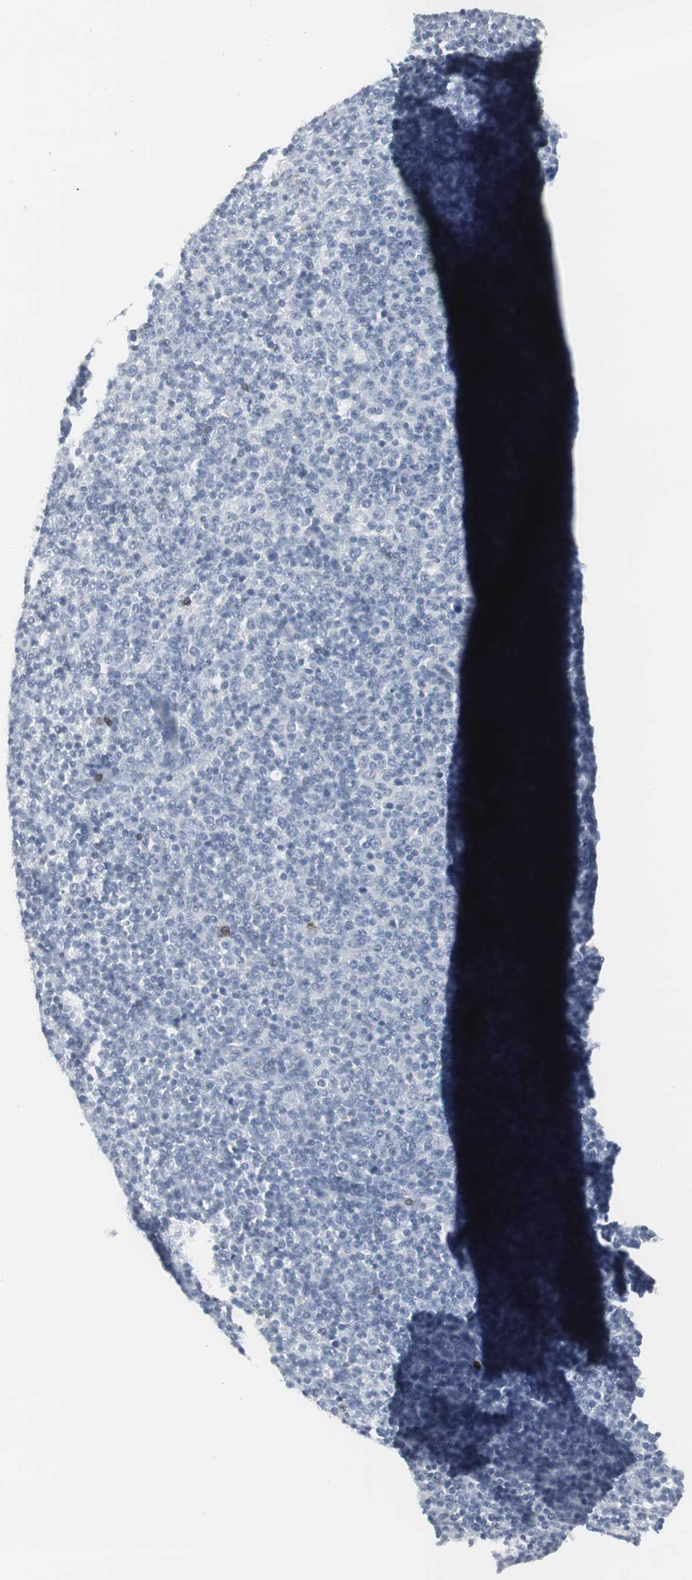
{"staining": {"intensity": "negative", "quantity": "none", "location": "none"}, "tissue": "lymphoma", "cell_type": "Tumor cells", "image_type": "cancer", "snomed": [{"axis": "morphology", "description": "Malignant lymphoma, non-Hodgkin's type, Low grade"}, {"axis": "topography", "description": "Lymph node"}], "caption": "Immunohistochemical staining of malignant lymphoma, non-Hodgkin's type (low-grade) reveals no significant staining in tumor cells.", "gene": "PPP1R14A", "patient": {"sex": "male", "age": 70}}